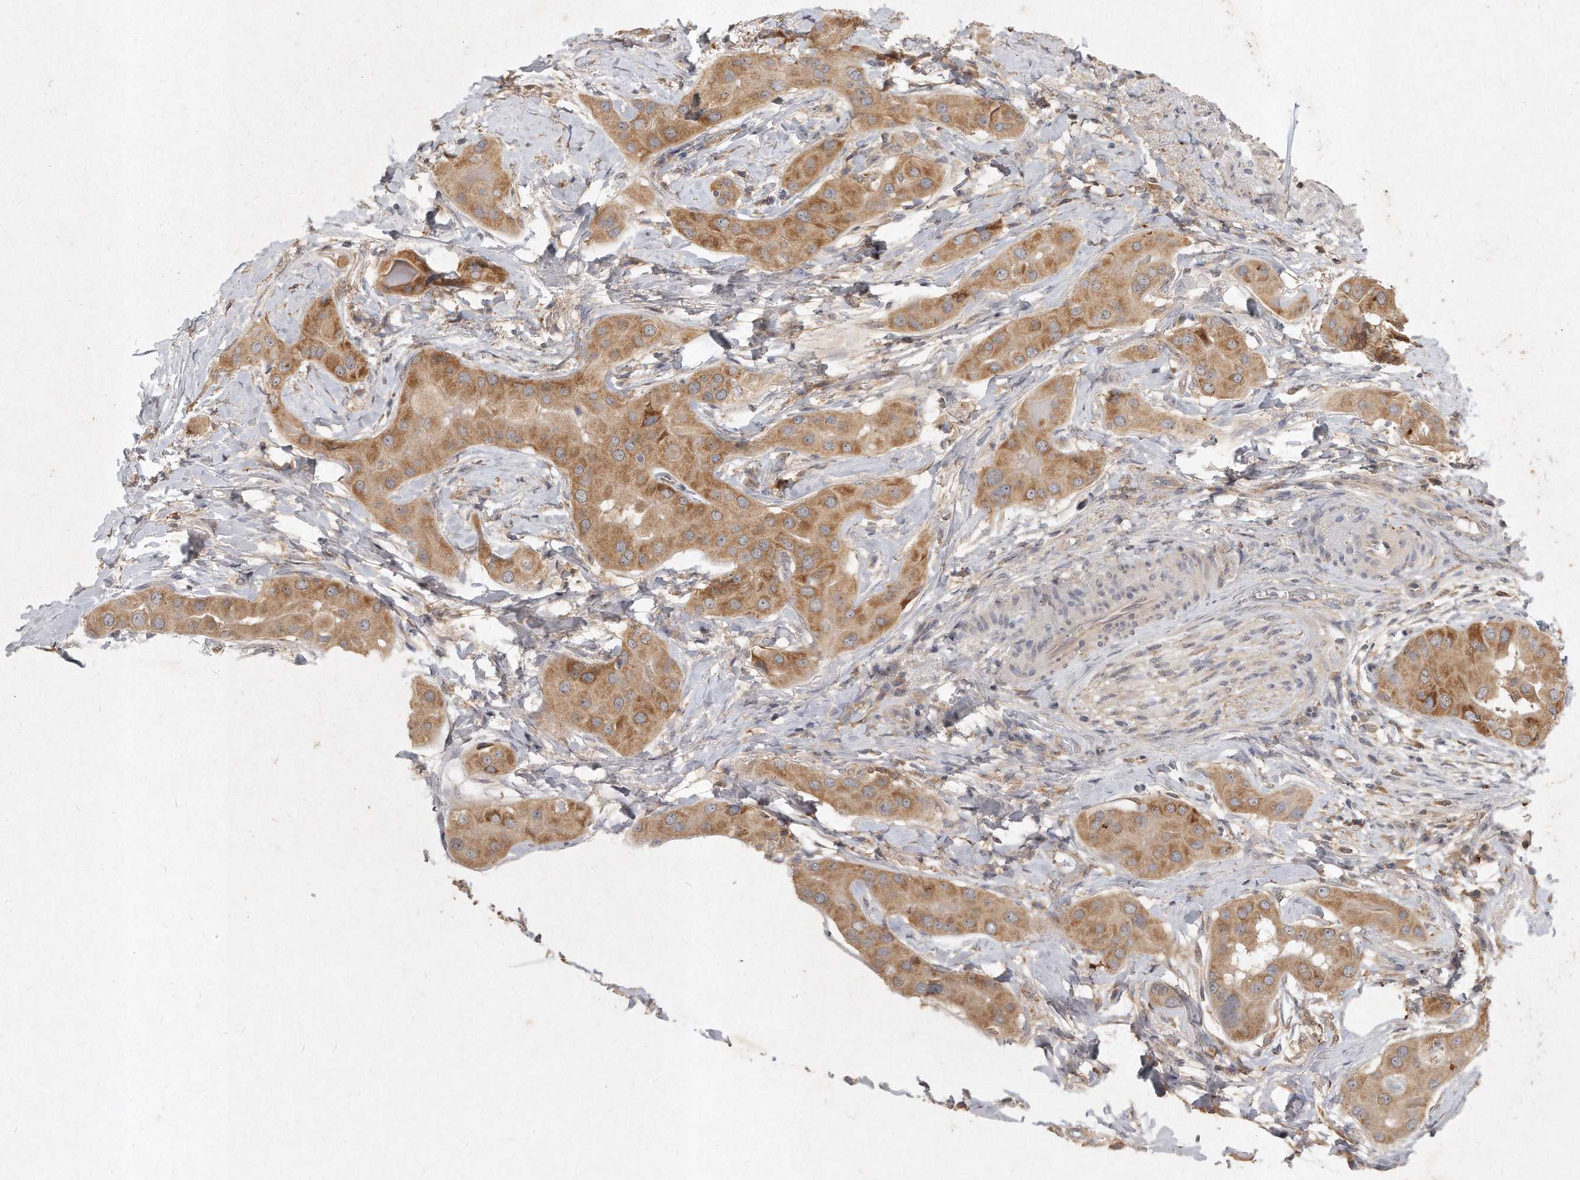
{"staining": {"intensity": "moderate", "quantity": ">75%", "location": "cytoplasmic/membranous"}, "tissue": "thyroid cancer", "cell_type": "Tumor cells", "image_type": "cancer", "snomed": [{"axis": "morphology", "description": "Papillary adenocarcinoma, NOS"}, {"axis": "topography", "description": "Thyroid gland"}], "caption": "Brown immunohistochemical staining in thyroid cancer (papillary adenocarcinoma) exhibits moderate cytoplasmic/membranous staining in approximately >75% of tumor cells.", "gene": "LGALS8", "patient": {"sex": "male", "age": 33}}